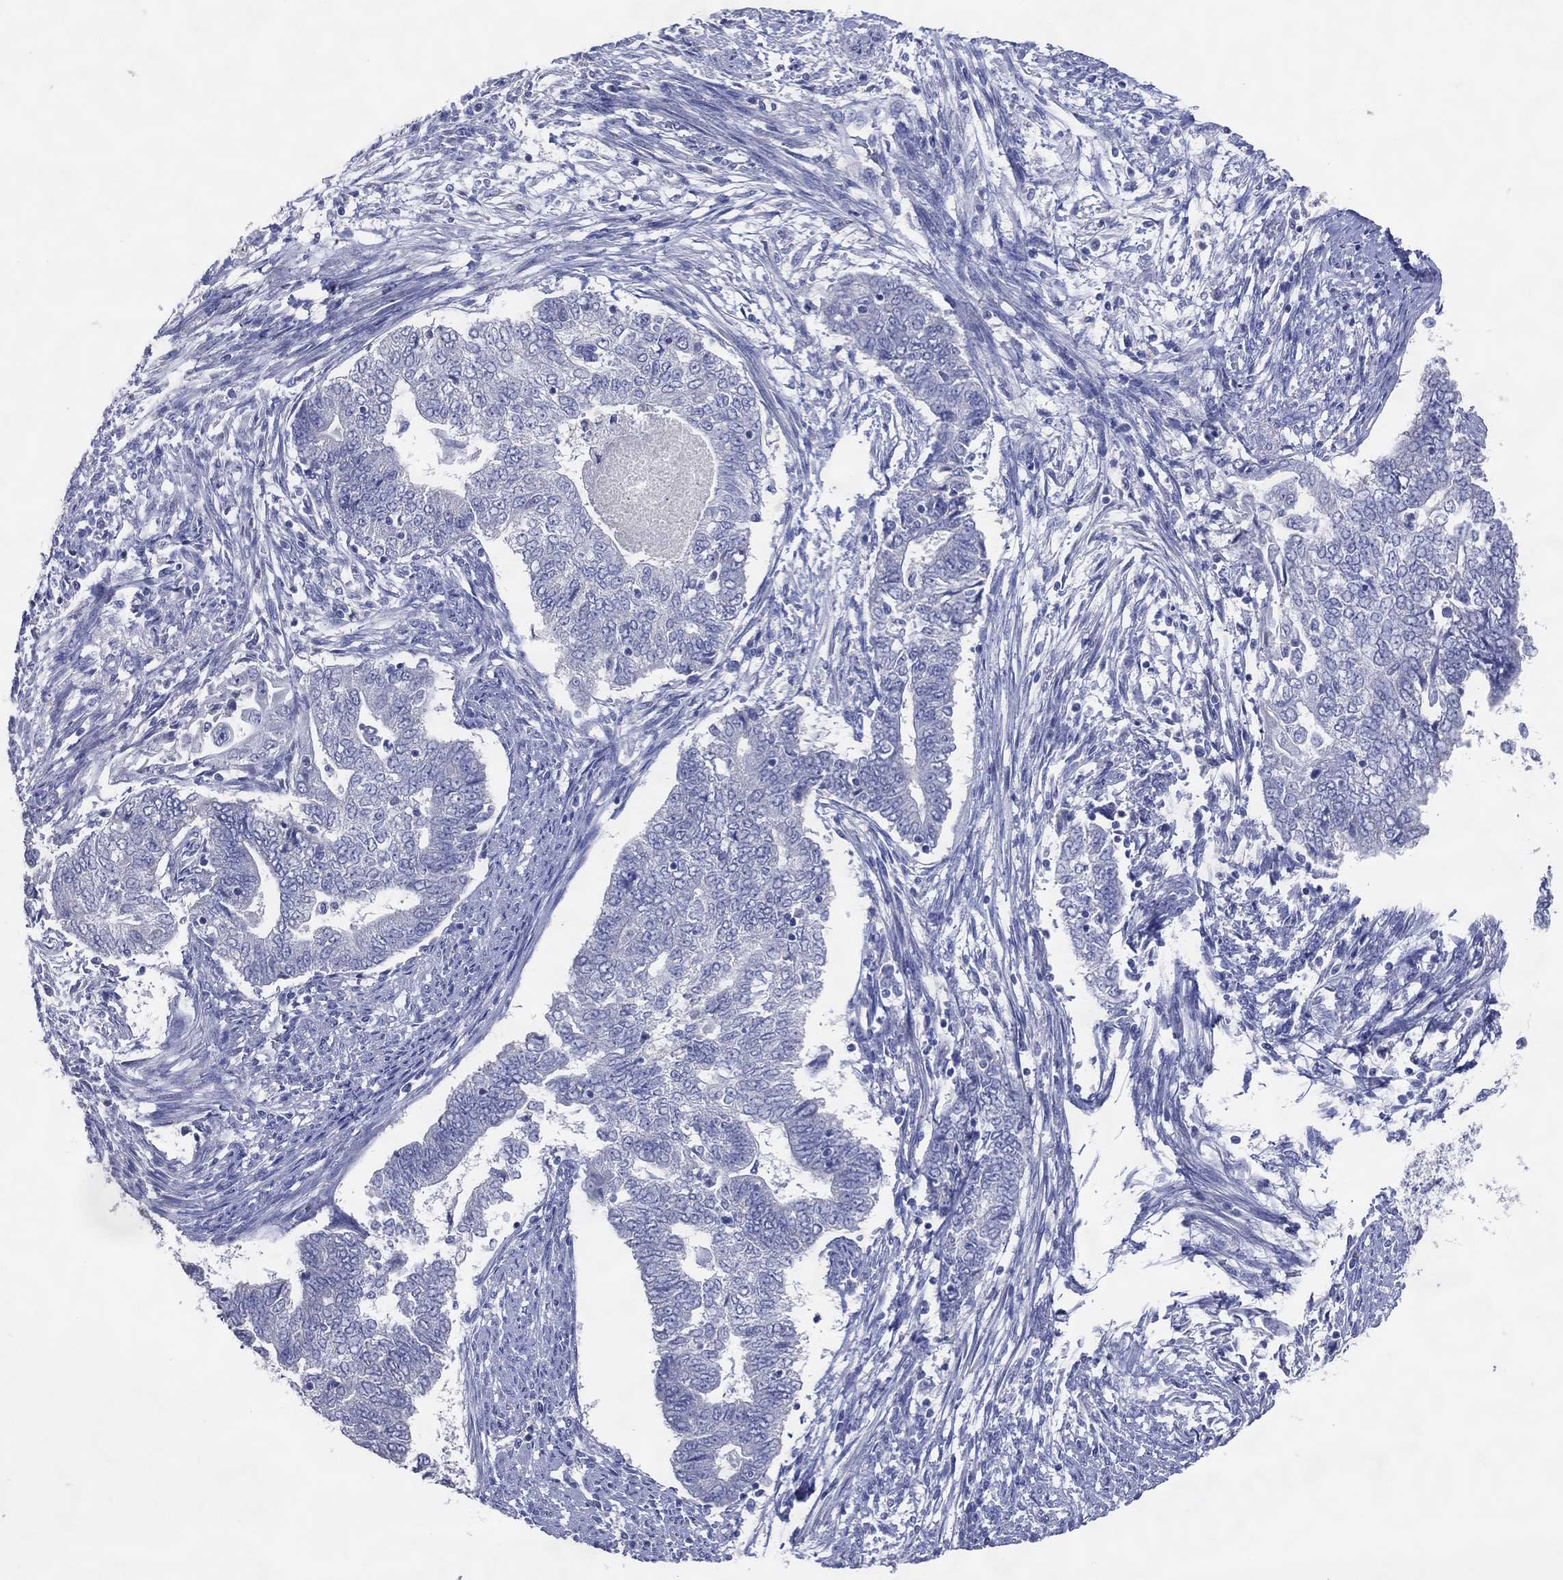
{"staining": {"intensity": "negative", "quantity": "none", "location": "none"}, "tissue": "endometrial cancer", "cell_type": "Tumor cells", "image_type": "cancer", "snomed": [{"axis": "morphology", "description": "Adenocarcinoma, NOS"}, {"axis": "topography", "description": "Endometrium"}], "caption": "The image reveals no staining of tumor cells in endometrial adenocarcinoma.", "gene": "DNAH6", "patient": {"sex": "female", "age": 65}}